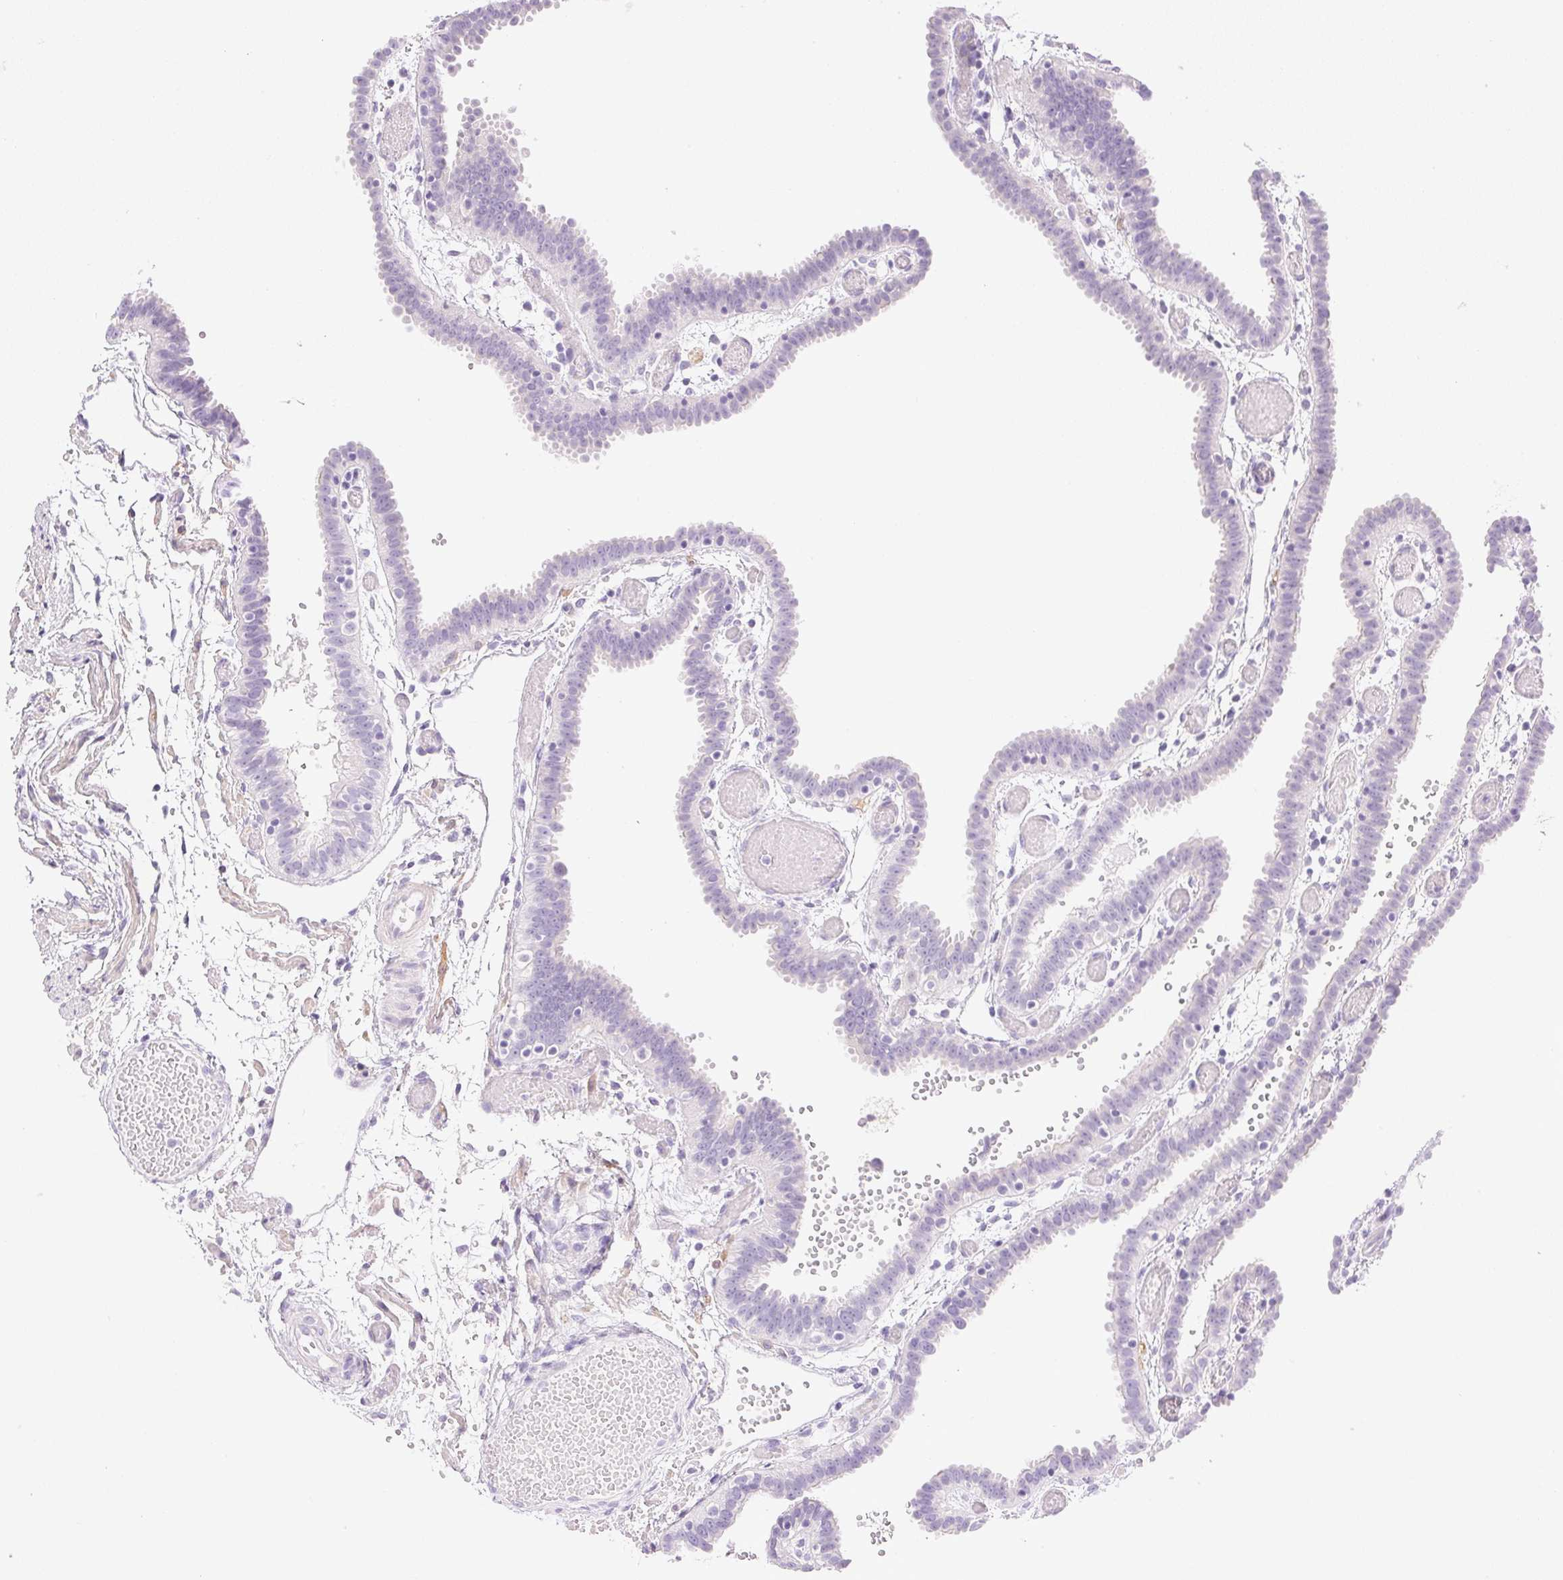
{"staining": {"intensity": "negative", "quantity": "none", "location": "none"}, "tissue": "fallopian tube", "cell_type": "Glandular cells", "image_type": "normal", "snomed": [{"axis": "morphology", "description": "Normal tissue, NOS"}, {"axis": "topography", "description": "Fallopian tube"}], "caption": "Fallopian tube was stained to show a protein in brown. There is no significant expression in glandular cells. (Brightfield microscopy of DAB (3,3'-diaminobenzidine) IHC at high magnification).", "gene": "CTRL", "patient": {"sex": "female", "age": 37}}